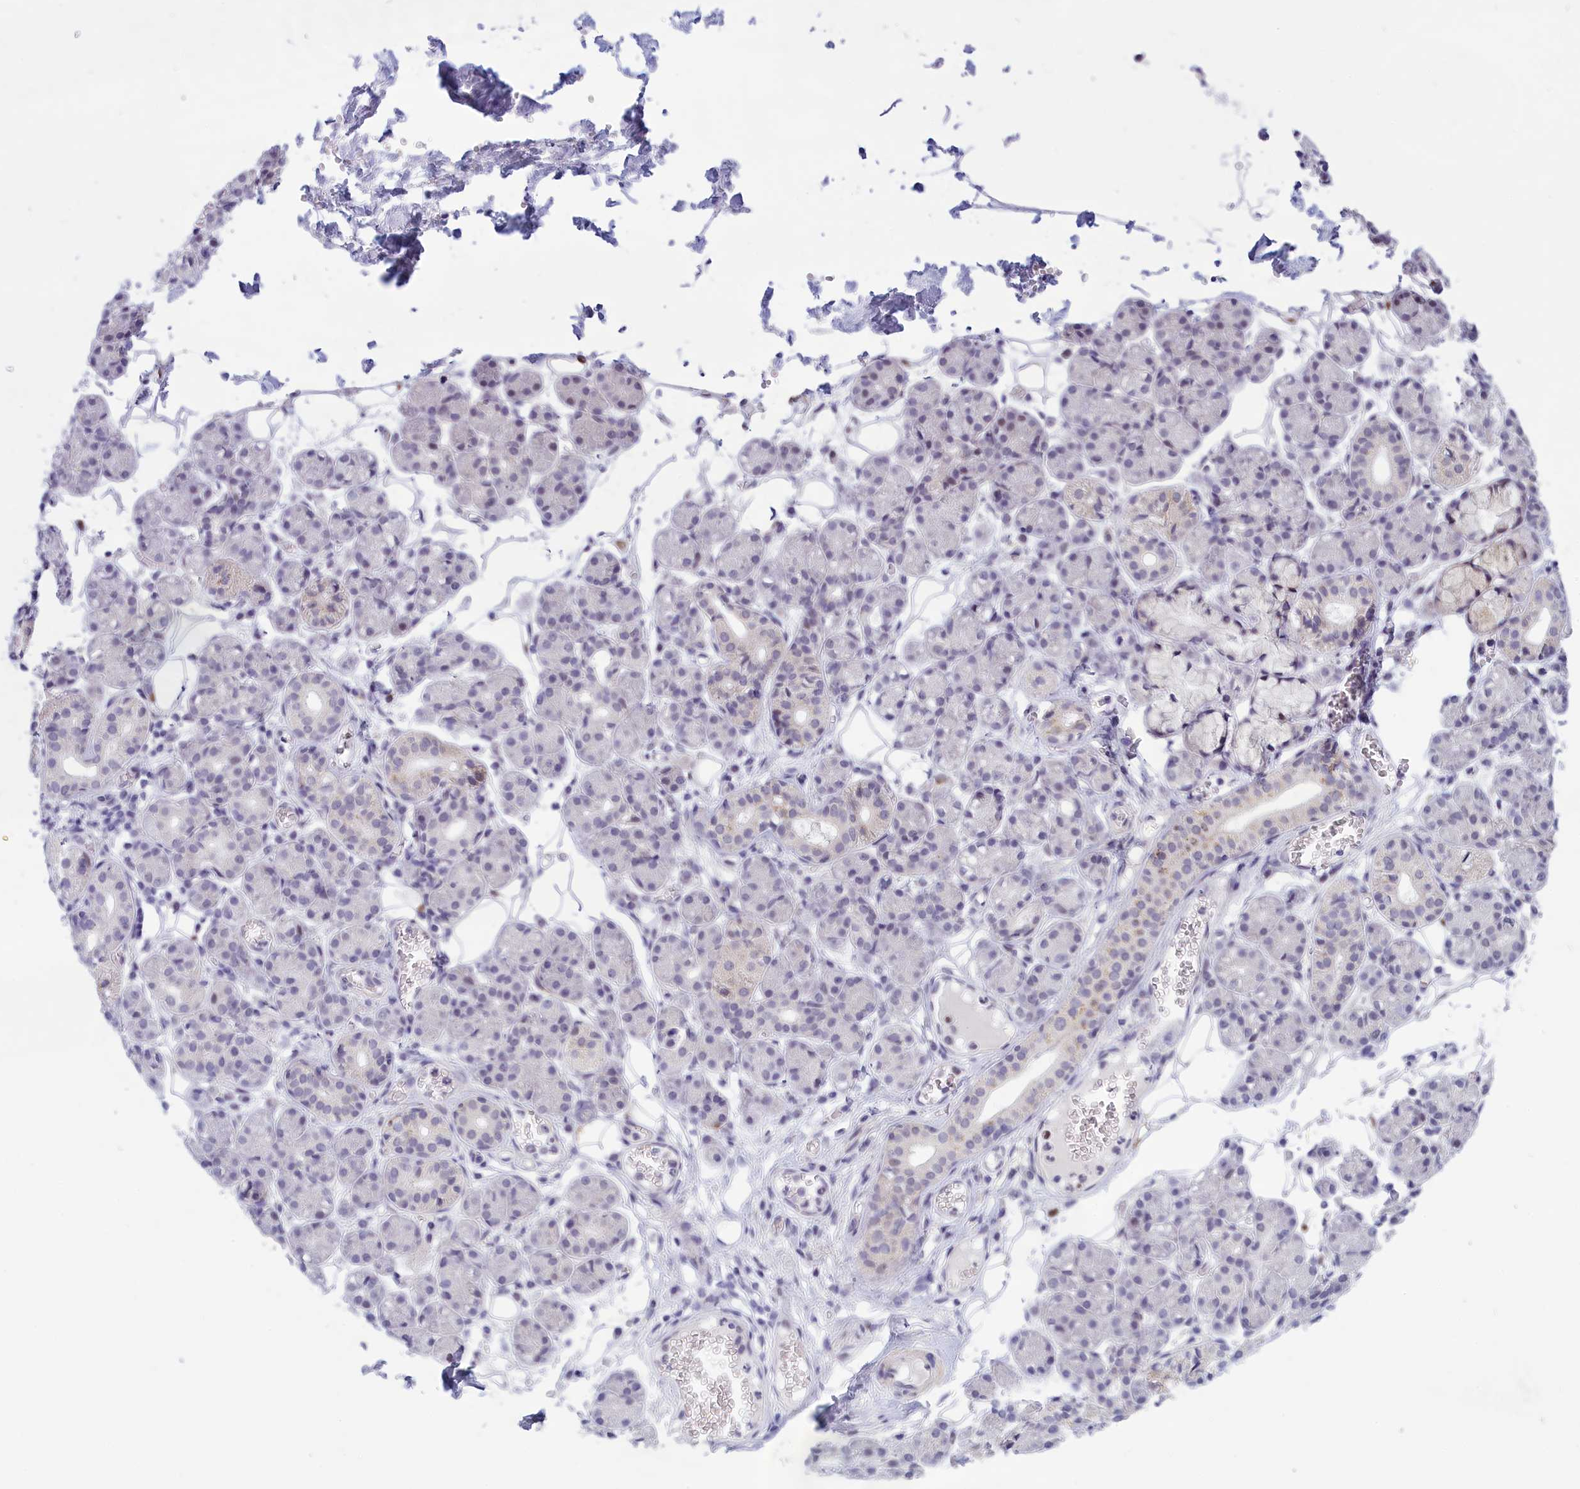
{"staining": {"intensity": "negative", "quantity": "none", "location": "none"}, "tissue": "salivary gland", "cell_type": "Glandular cells", "image_type": "normal", "snomed": [{"axis": "morphology", "description": "Normal tissue, NOS"}, {"axis": "topography", "description": "Salivary gland"}], "caption": "DAB immunohistochemical staining of benign human salivary gland exhibits no significant positivity in glandular cells. (DAB immunohistochemistry with hematoxylin counter stain).", "gene": "ELOA2", "patient": {"sex": "male", "age": 63}}